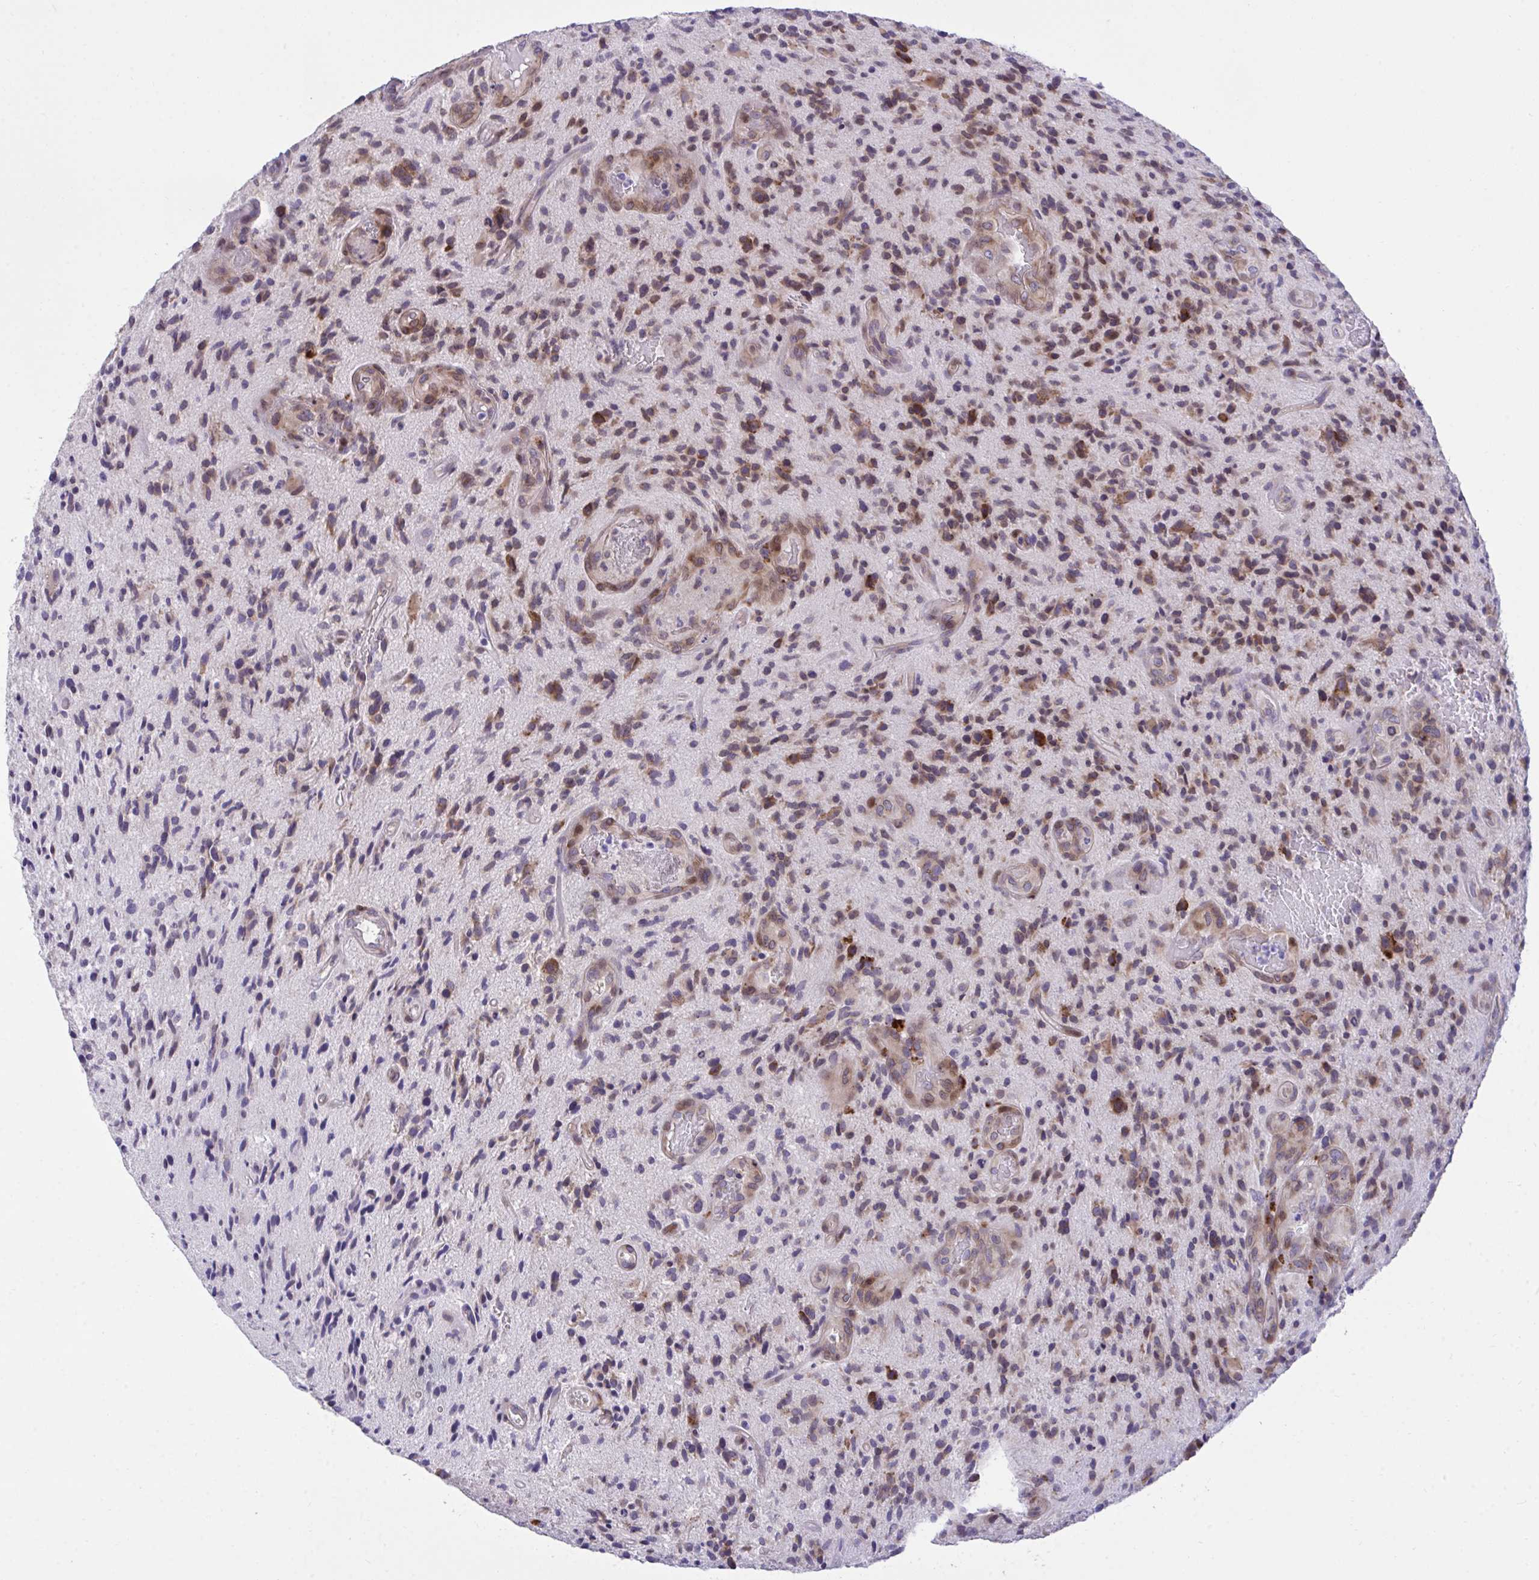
{"staining": {"intensity": "moderate", "quantity": "25%-75%", "location": "cytoplasmic/membranous"}, "tissue": "glioma", "cell_type": "Tumor cells", "image_type": "cancer", "snomed": [{"axis": "morphology", "description": "Glioma, malignant, High grade"}, {"axis": "topography", "description": "Brain"}], "caption": "Tumor cells show moderate cytoplasmic/membranous positivity in approximately 25%-75% of cells in glioma. The staining was performed using DAB (3,3'-diaminobenzidine), with brown indicating positive protein expression. Nuclei are stained blue with hematoxylin.", "gene": "RPS15", "patient": {"sex": "male", "age": 55}}